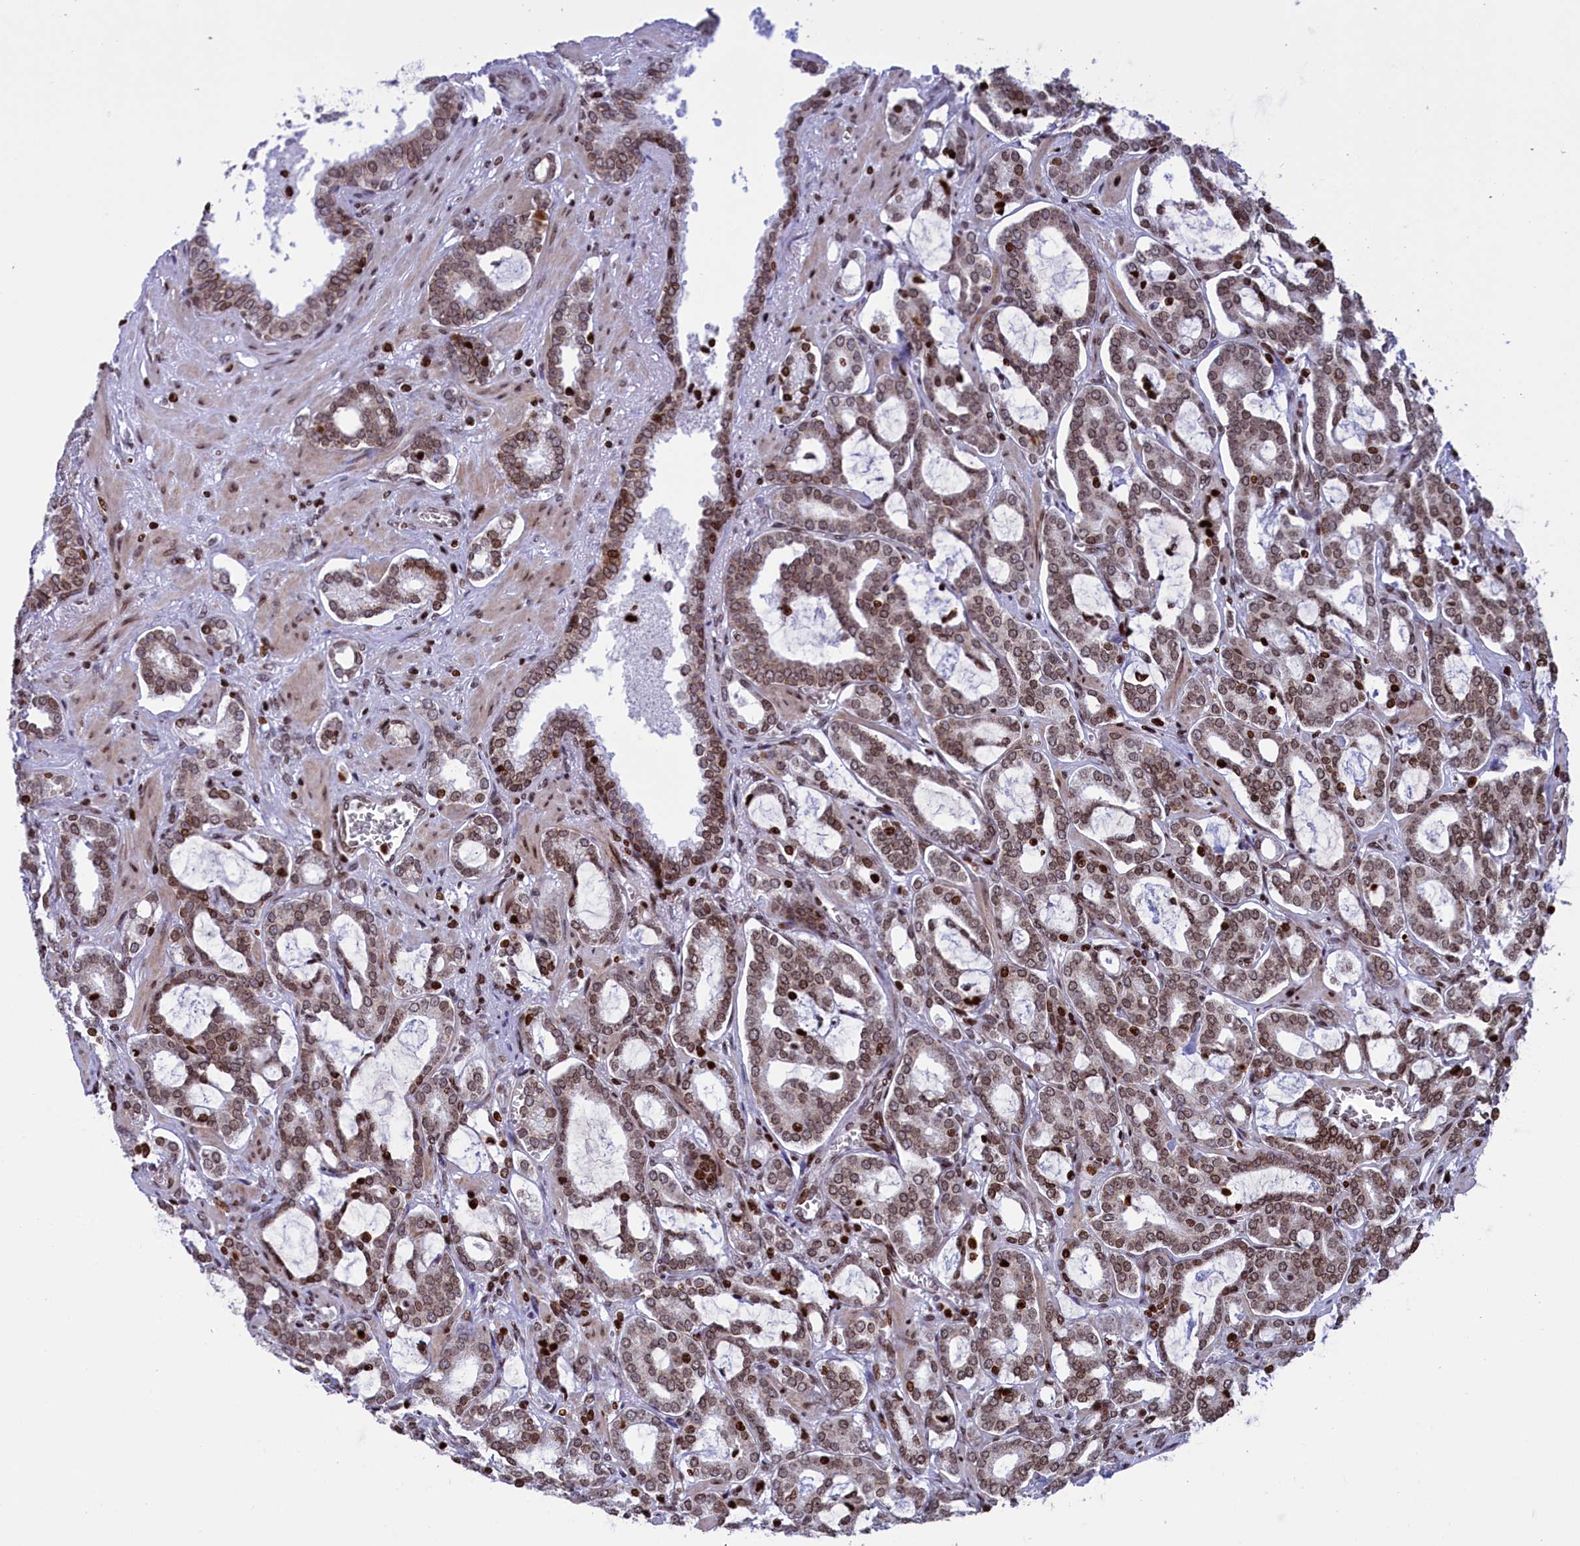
{"staining": {"intensity": "moderate", "quantity": ">75%", "location": "cytoplasmic/membranous,nuclear"}, "tissue": "prostate cancer", "cell_type": "Tumor cells", "image_type": "cancer", "snomed": [{"axis": "morphology", "description": "Adenocarcinoma, High grade"}, {"axis": "topography", "description": "Prostate and seminal vesicle, NOS"}], "caption": "Human prostate cancer (high-grade adenocarcinoma) stained with a brown dye displays moderate cytoplasmic/membranous and nuclear positive expression in about >75% of tumor cells.", "gene": "TIMM29", "patient": {"sex": "male", "age": 67}}